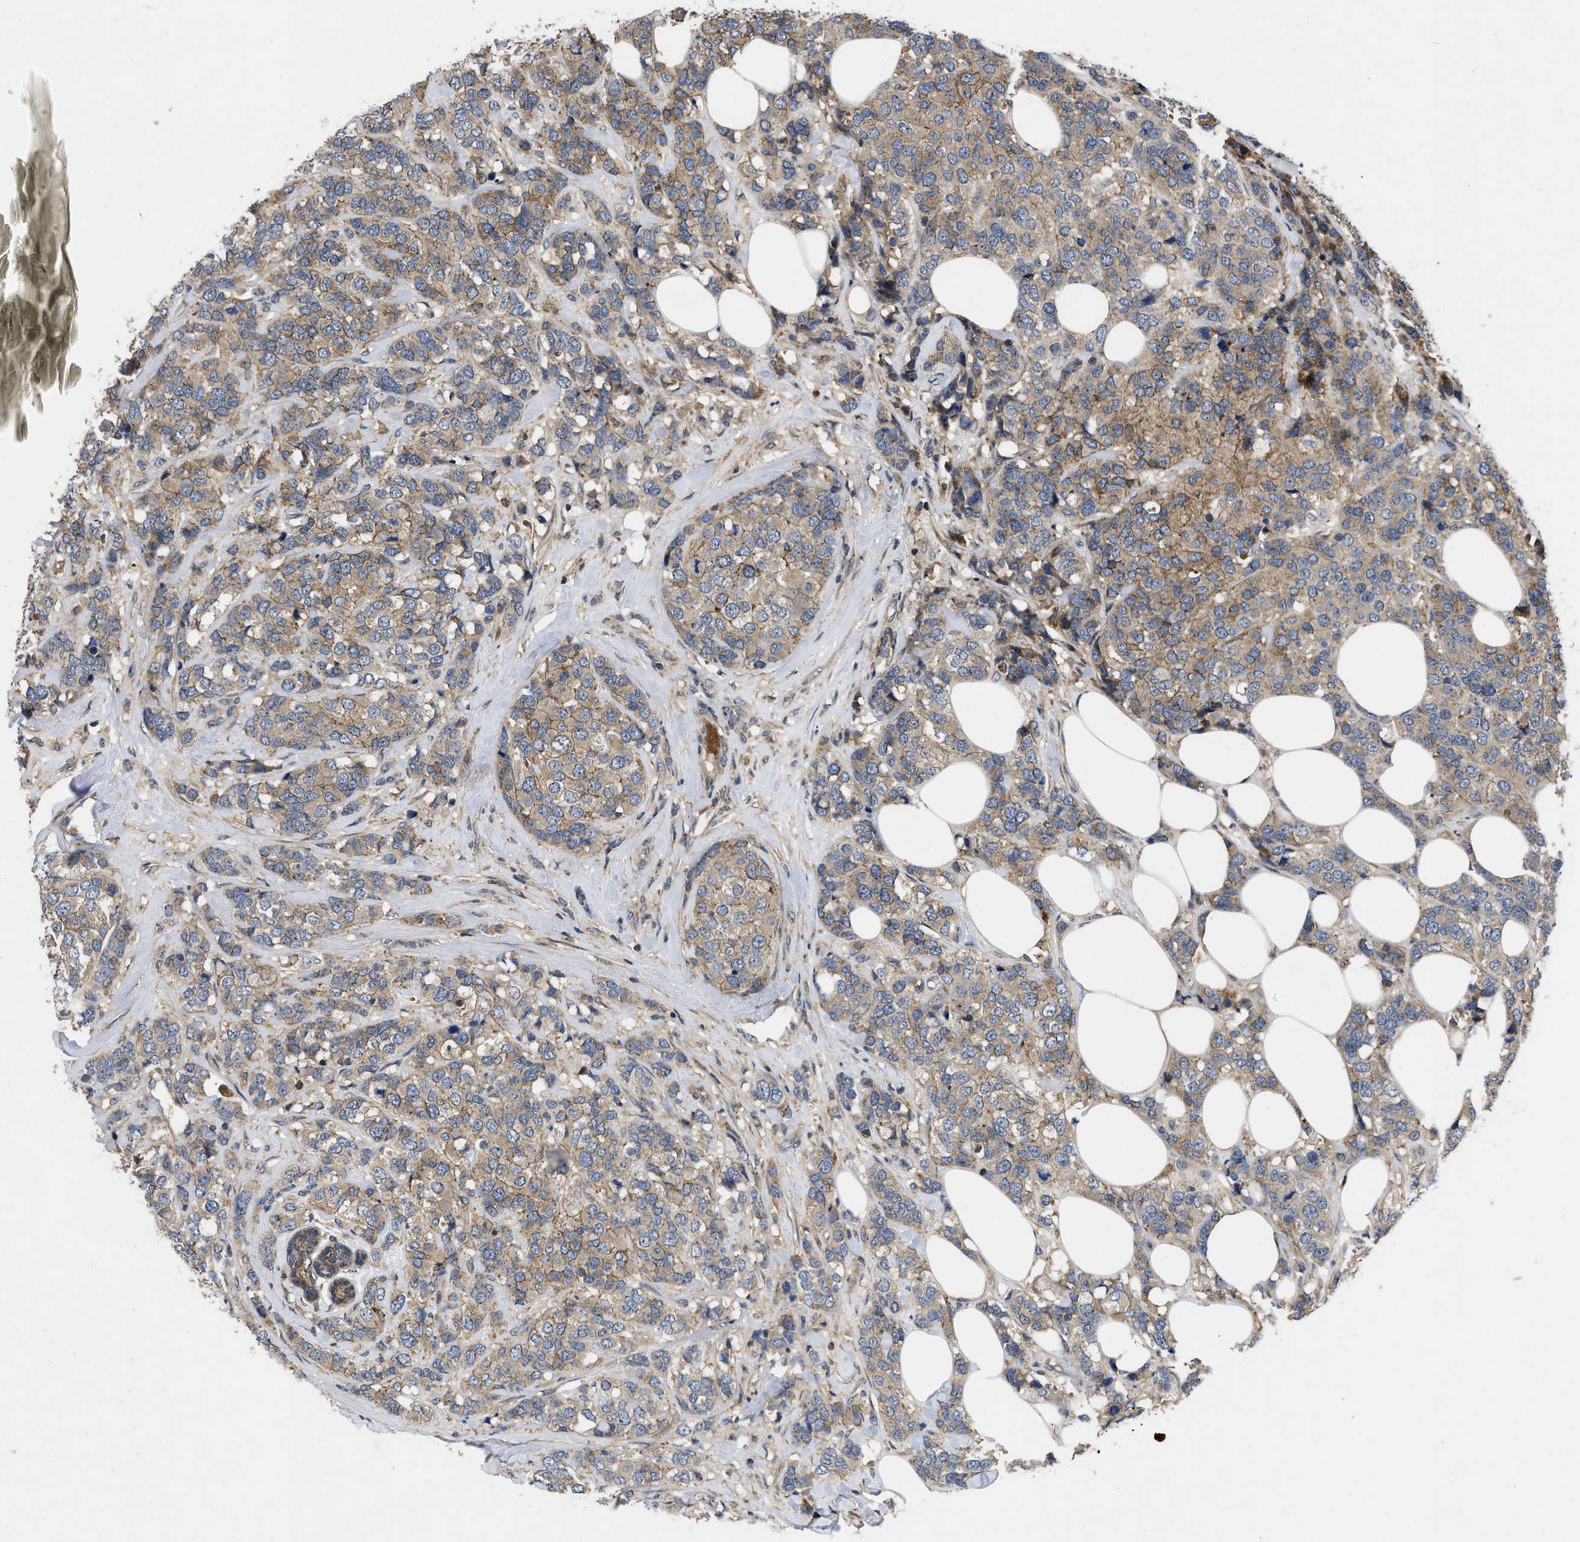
{"staining": {"intensity": "moderate", "quantity": "25%-75%", "location": "cytoplasmic/membranous"}, "tissue": "breast cancer", "cell_type": "Tumor cells", "image_type": "cancer", "snomed": [{"axis": "morphology", "description": "Lobular carcinoma"}, {"axis": "topography", "description": "Breast"}], "caption": "High-power microscopy captured an immunohistochemistry histopathology image of breast cancer, revealing moderate cytoplasmic/membranous staining in approximately 25%-75% of tumor cells. (DAB (3,3'-diaminobenzidine) IHC, brown staining for protein, blue staining for nuclei).", "gene": "PRDM14", "patient": {"sex": "female", "age": 59}}